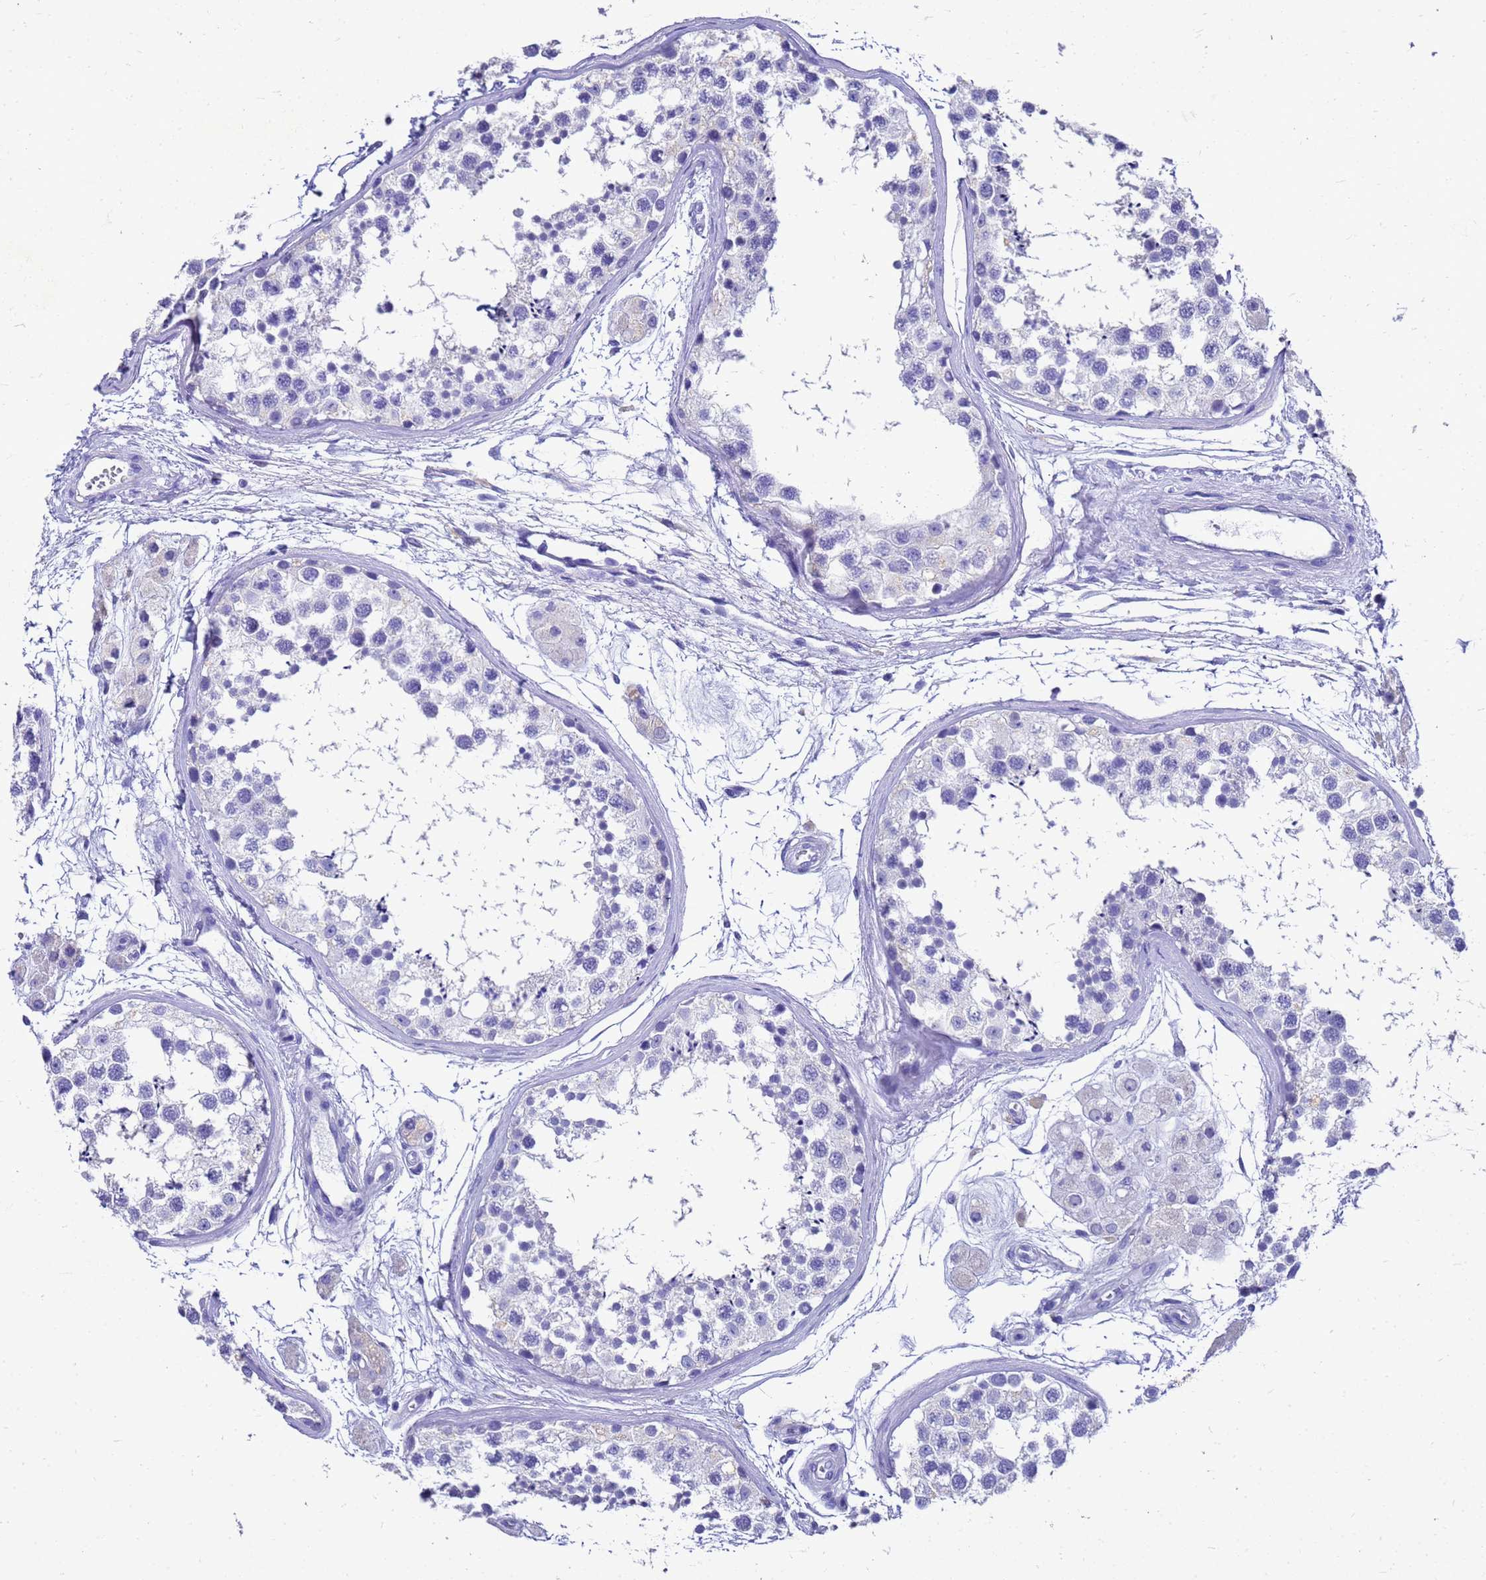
{"staining": {"intensity": "negative", "quantity": "none", "location": "none"}, "tissue": "testis", "cell_type": "Cells in seminiferous ducts", "image_type": "normal", "snomed": [{"axis": "morphology", "description": "Normal tissue, NOS"}, {"axis": "topography", "description": "Testis"}], "caption": "Immunohistochemistry (IHC) micrograph of normal testis: testis stained with DAB (3,3'-diaminobenzidine) exhibits no significant protein expression in cells in seminiferous ducts.", "gene": "MS4A13", "patient": {"sex": "male", "age": 56}}